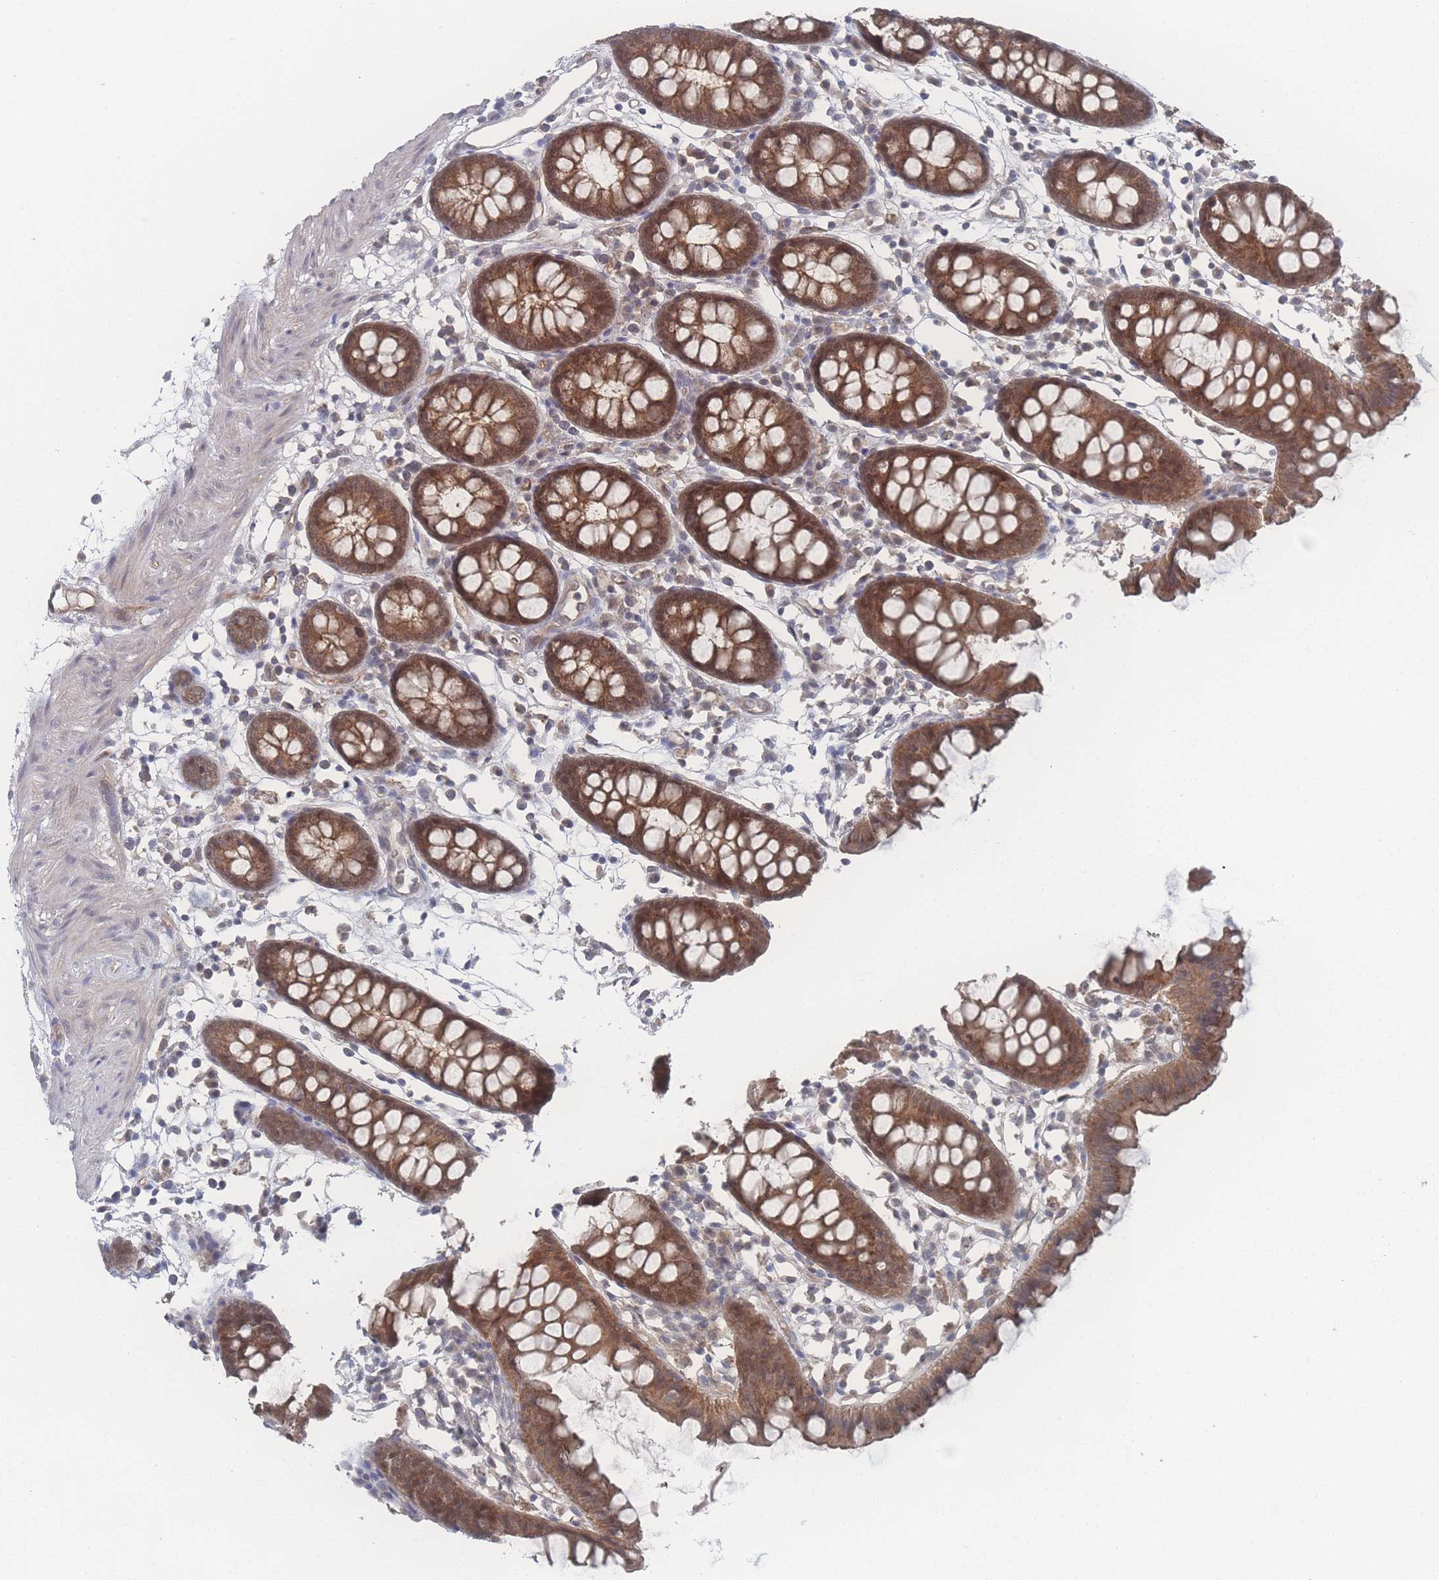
{"staining": {"intensity": "weak", "quantity": ">75%", "location": "cytoplasmic/membranous"}, "tissue": "colon", "cell_type": "Endothelial cells", "image_type": "normal", "snomed": [{"axis": "morphology", "description": "Normal tissue, NOS"}, {"axis": "topography", "description": "Colon"}], "caption": "Human colon stained with a protein marker shows weak staining in endothelial cells.", "gene": "NBEAL1", "patient": {"sex": "female", "age": 84}}